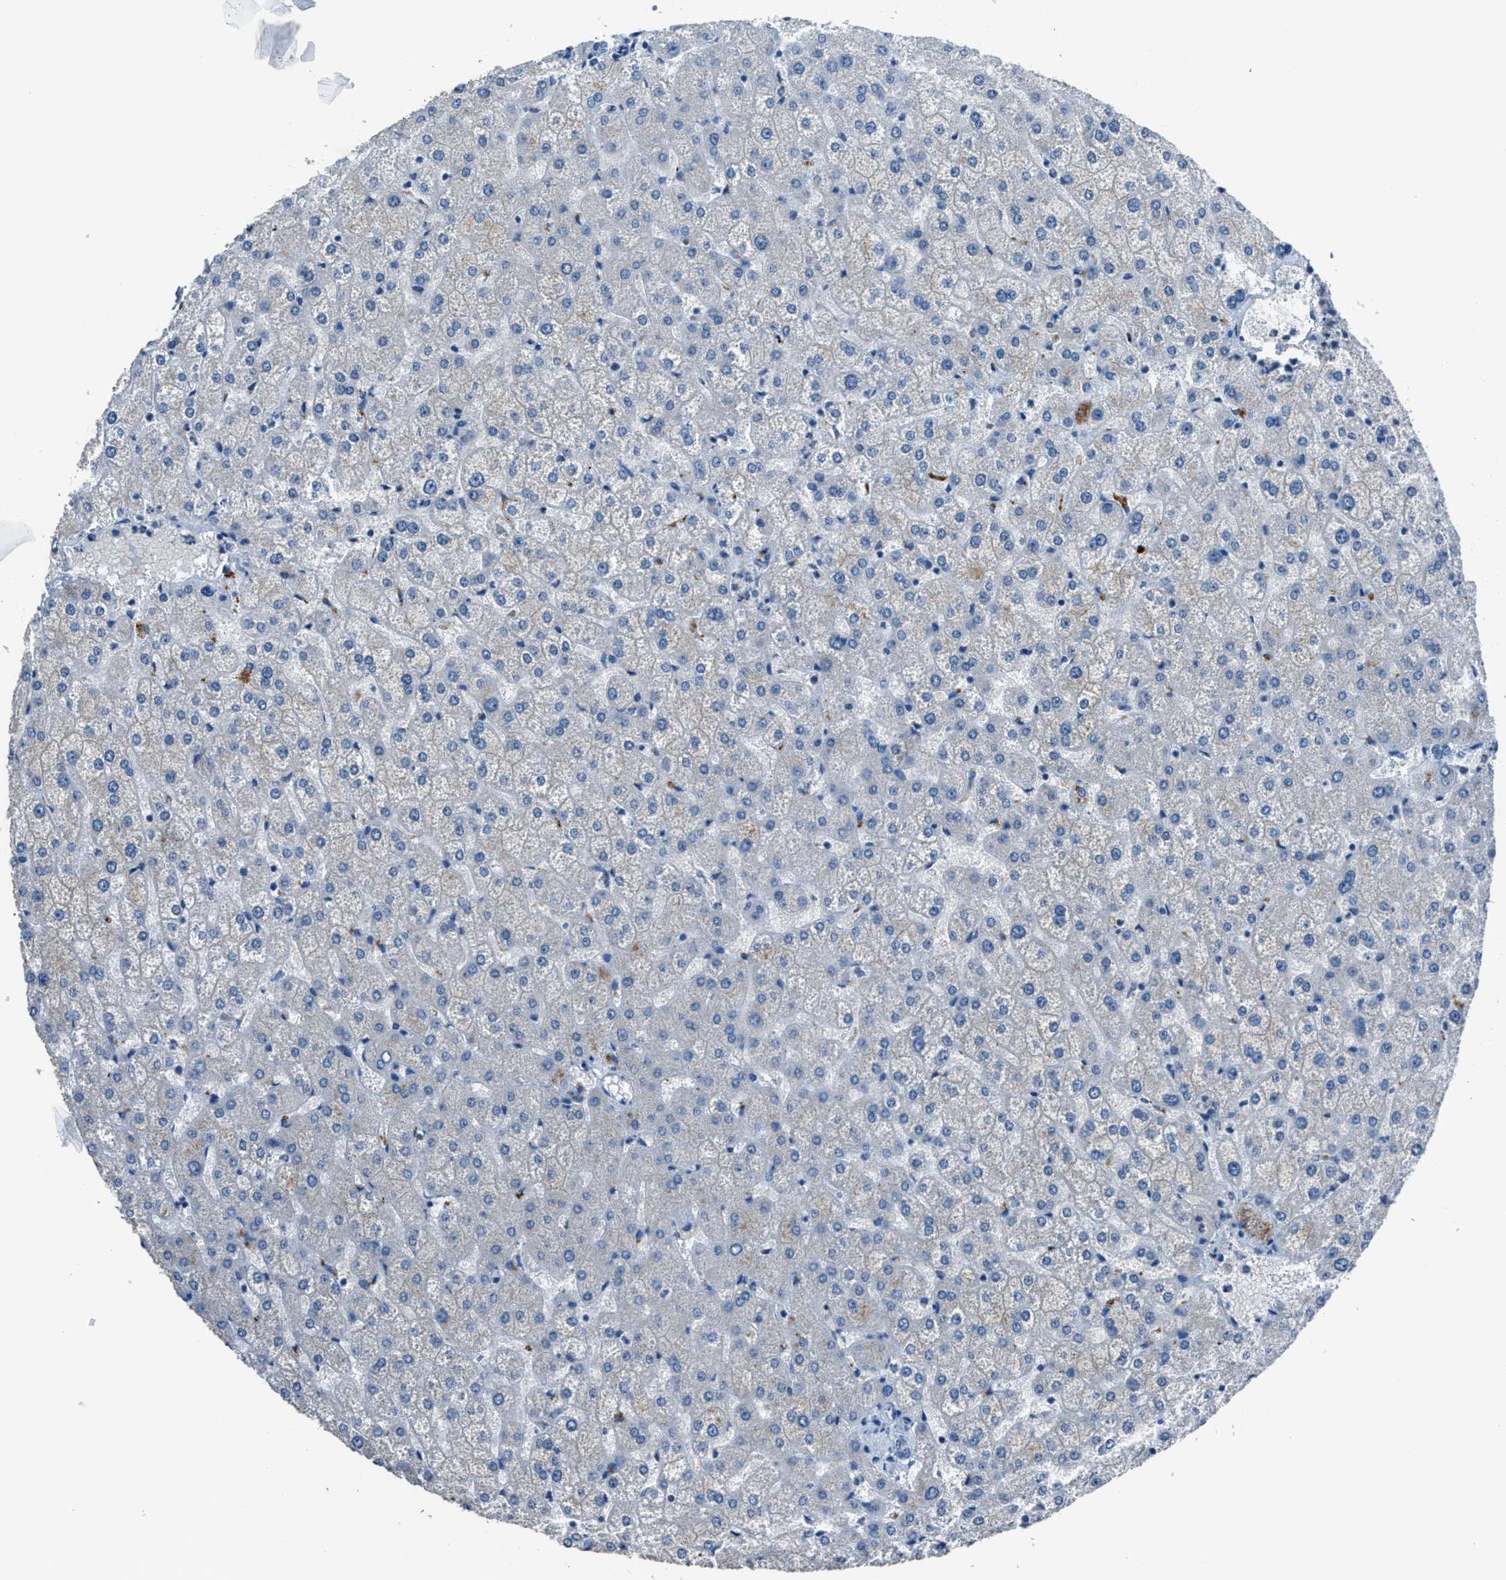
{"staining": {"intensity": "negative", "quantity": "none", "location": "none"}, "tissue": "liver", "cell_type": "Cholangiocytes", "image_type": "normal", "snomed": [{"axis": "morphology", "description": "Normal tissue, NOS"}, {"axis": "topography", "description": "Liver"}], "caption": "Liver stained for a protein using immunohistochemistry (IHC) exhibits no staining cholangiocytes.", "gene": "ADAM2", "patient": {"sex": "female", "age": 32}}